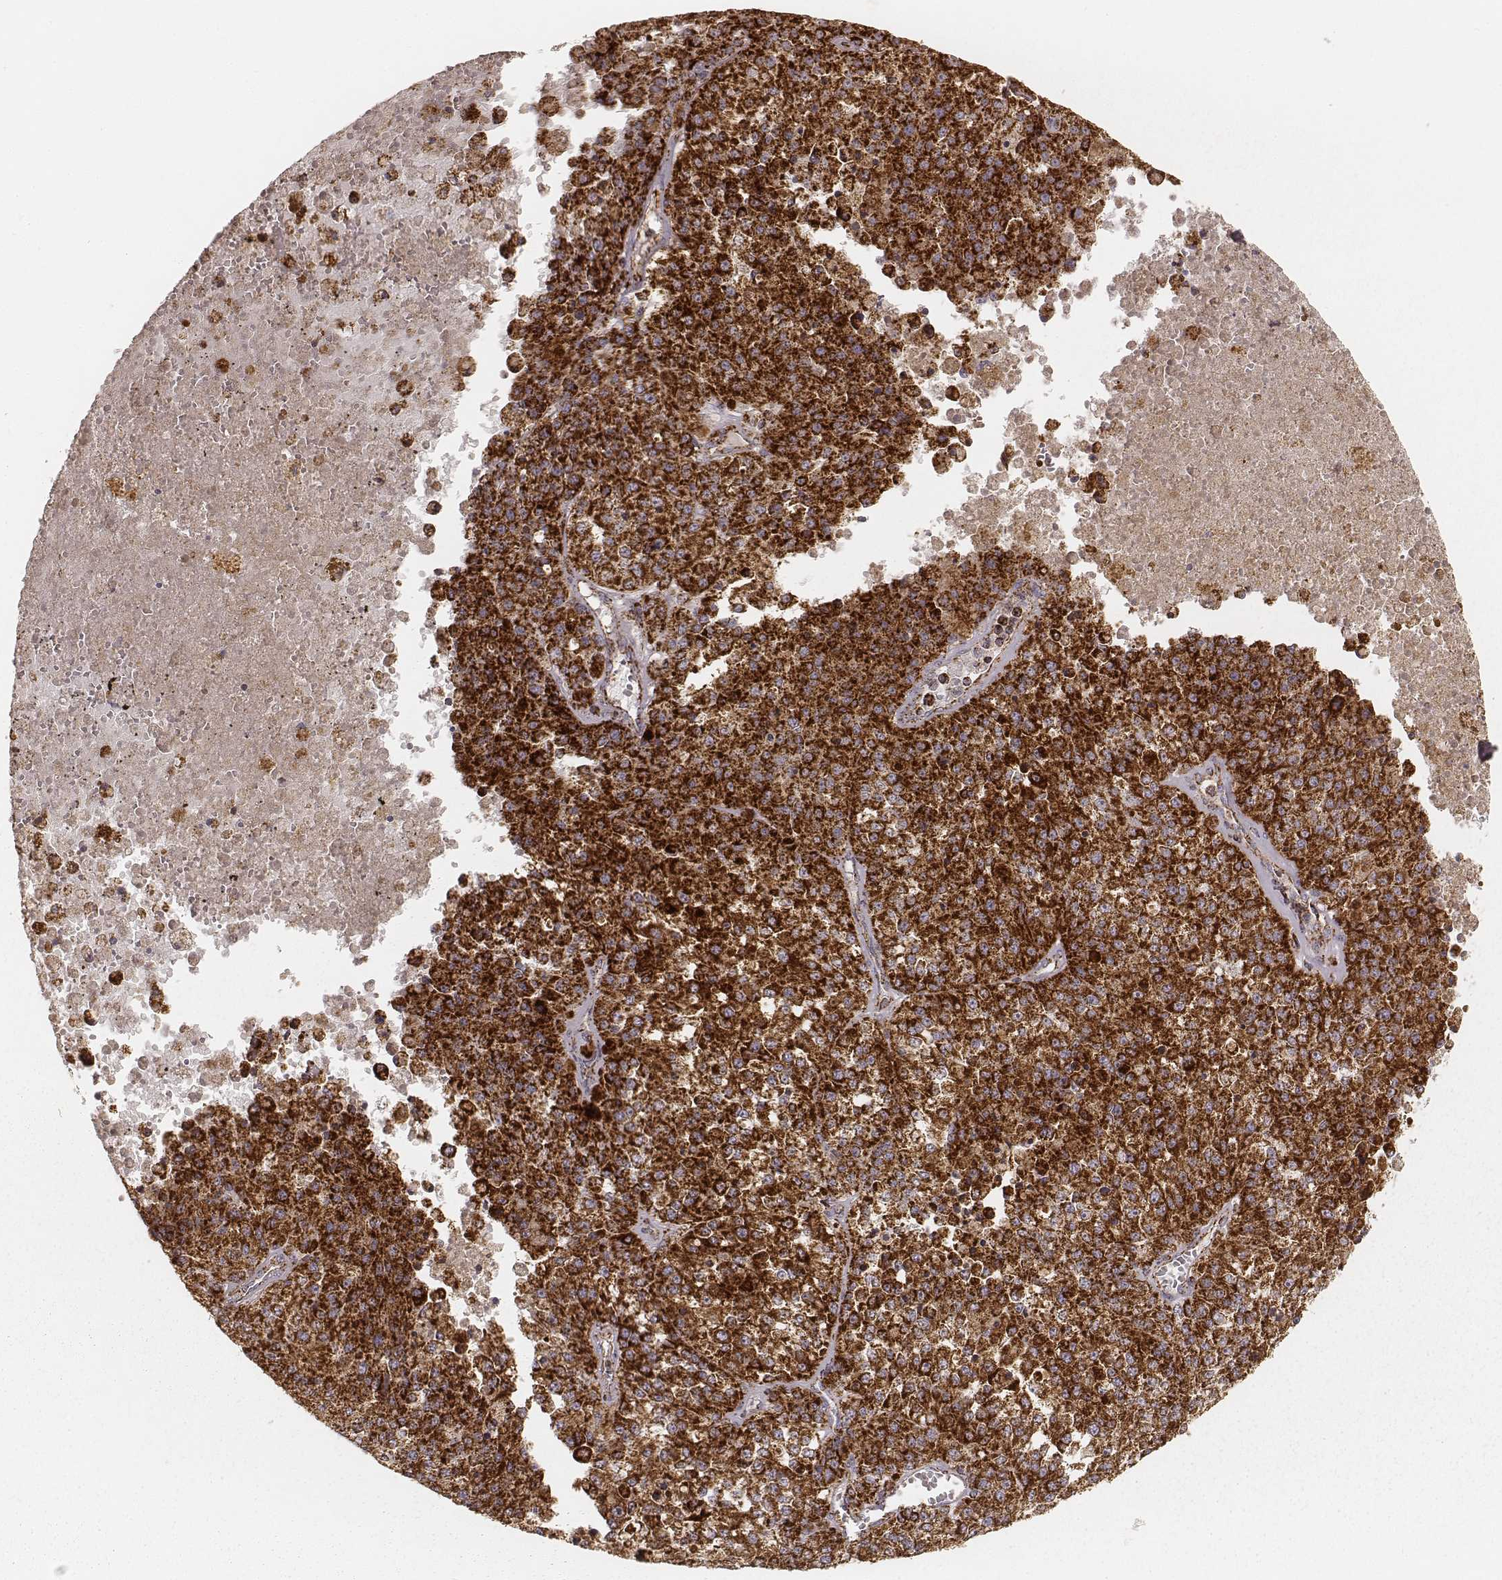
{"staining": {"intensity": "strong", "quantity": ">75%", "location": "cytoplasmic/membranous"}, "tissue": "melanoma", "cell_type": "Tumor cells", "image_type": "cancer", "snomed": [{"axis": "morphology", "description": "Malignant melanoma, Metastatic site"}, {"axis": "topography", "description": "Lymph node"}], "caption": "Protein staining of melanoma tissue exhibits strong cytoplasmic/membranous positivity in about >75% of tumor cells.", "gene": "CS", "patient": {"sex": "female", "age": 64}}